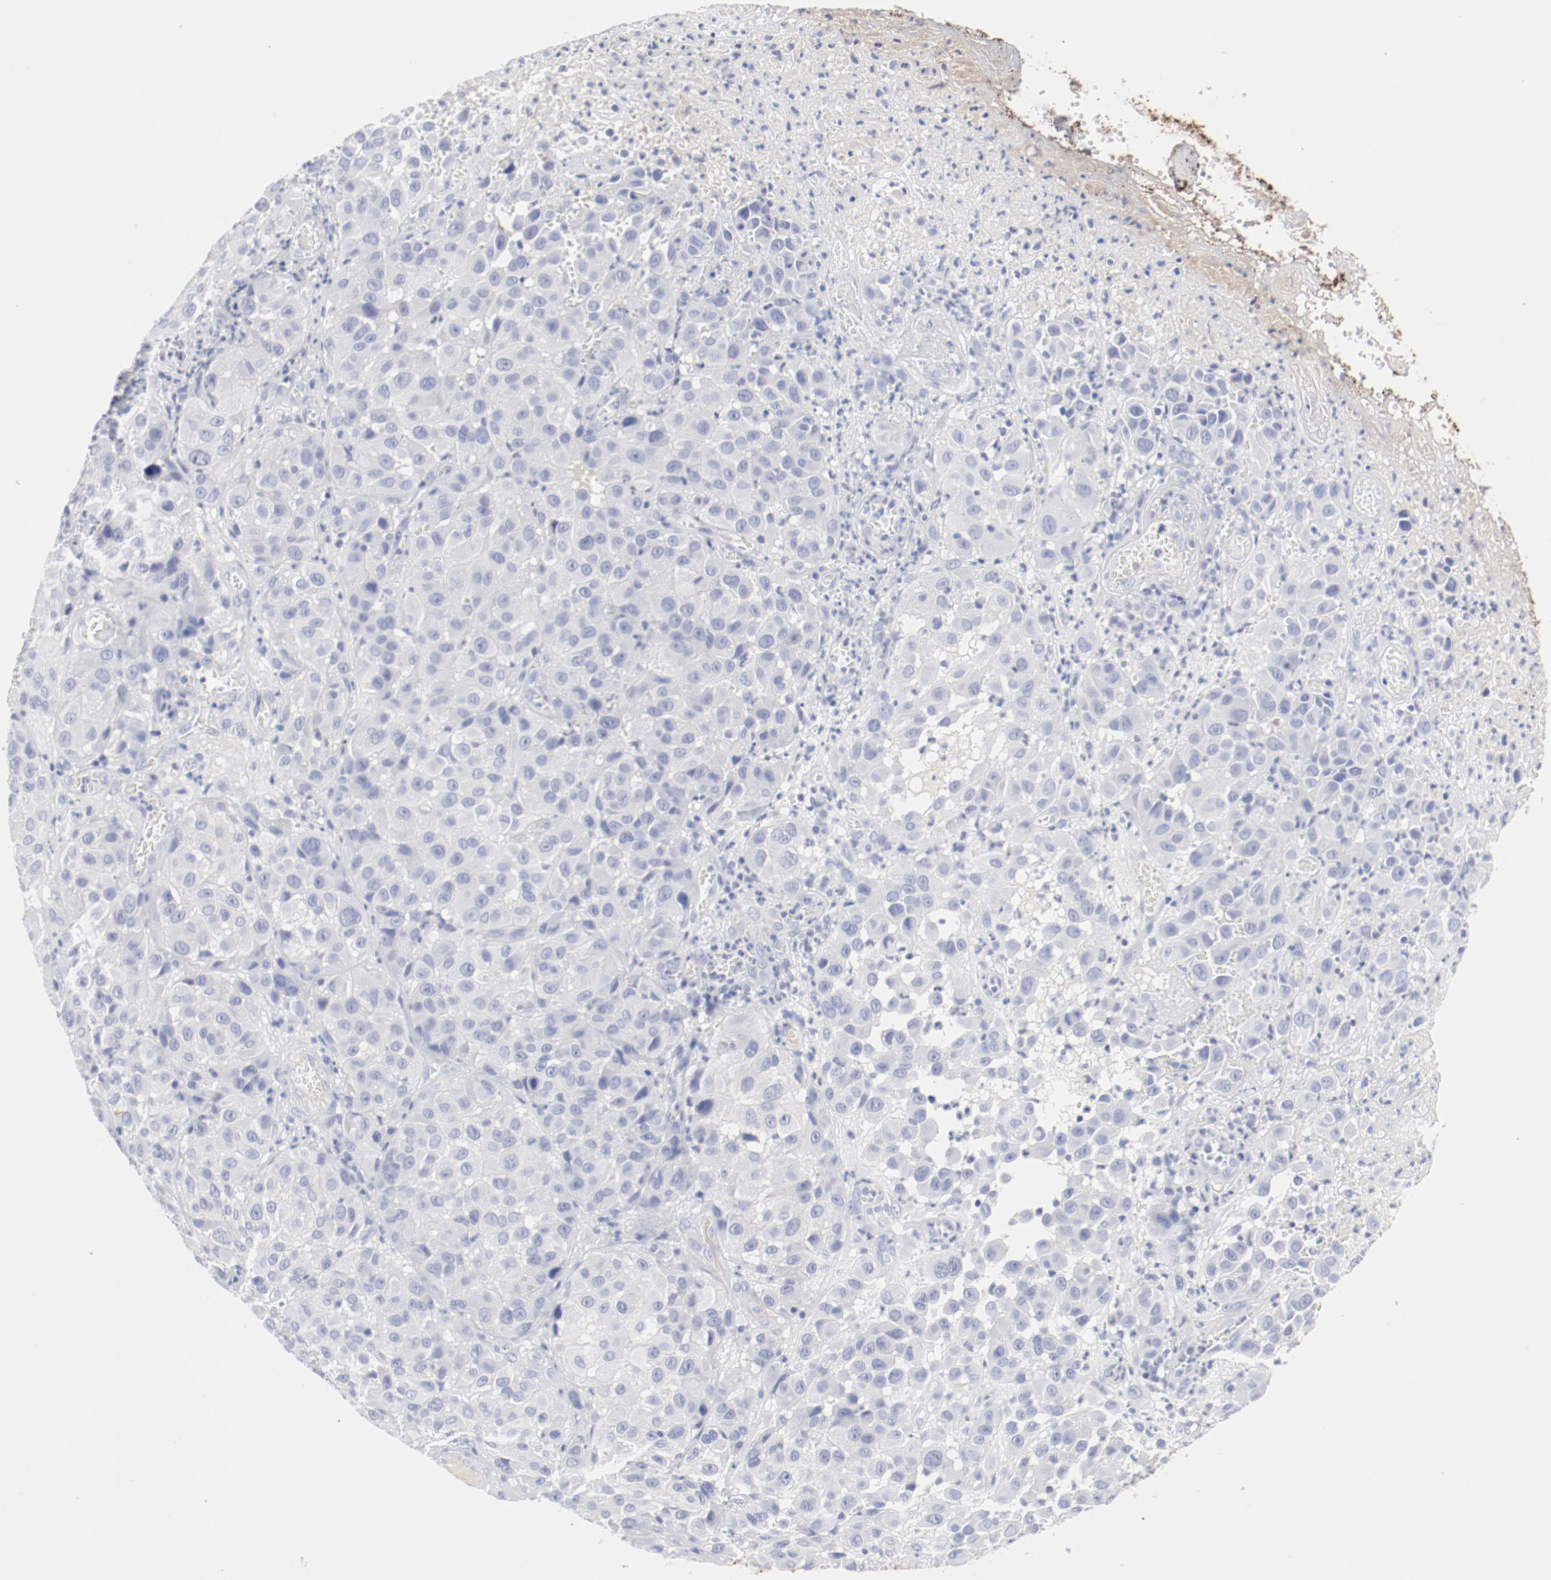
{"staining": {"intensity": "negative", "quantity": "none", "location": "none"}, "tissue": "melanoma", "cell_type": "Tumor cells", "image_type": "cancer", "snomed": [{"axis": "morphology", "description": "Malignant melanoma, NOS"}, {"axis": "topography", "description": "Skin"}], "caption": "DAB (3,3'-diaminobenzidine) immunohistochemical staining of malignant melanoma demonstrates no significant staining in tumor cells.", "gene": "TSPAN6", "patient": {"sex": "female", "age": 21}}